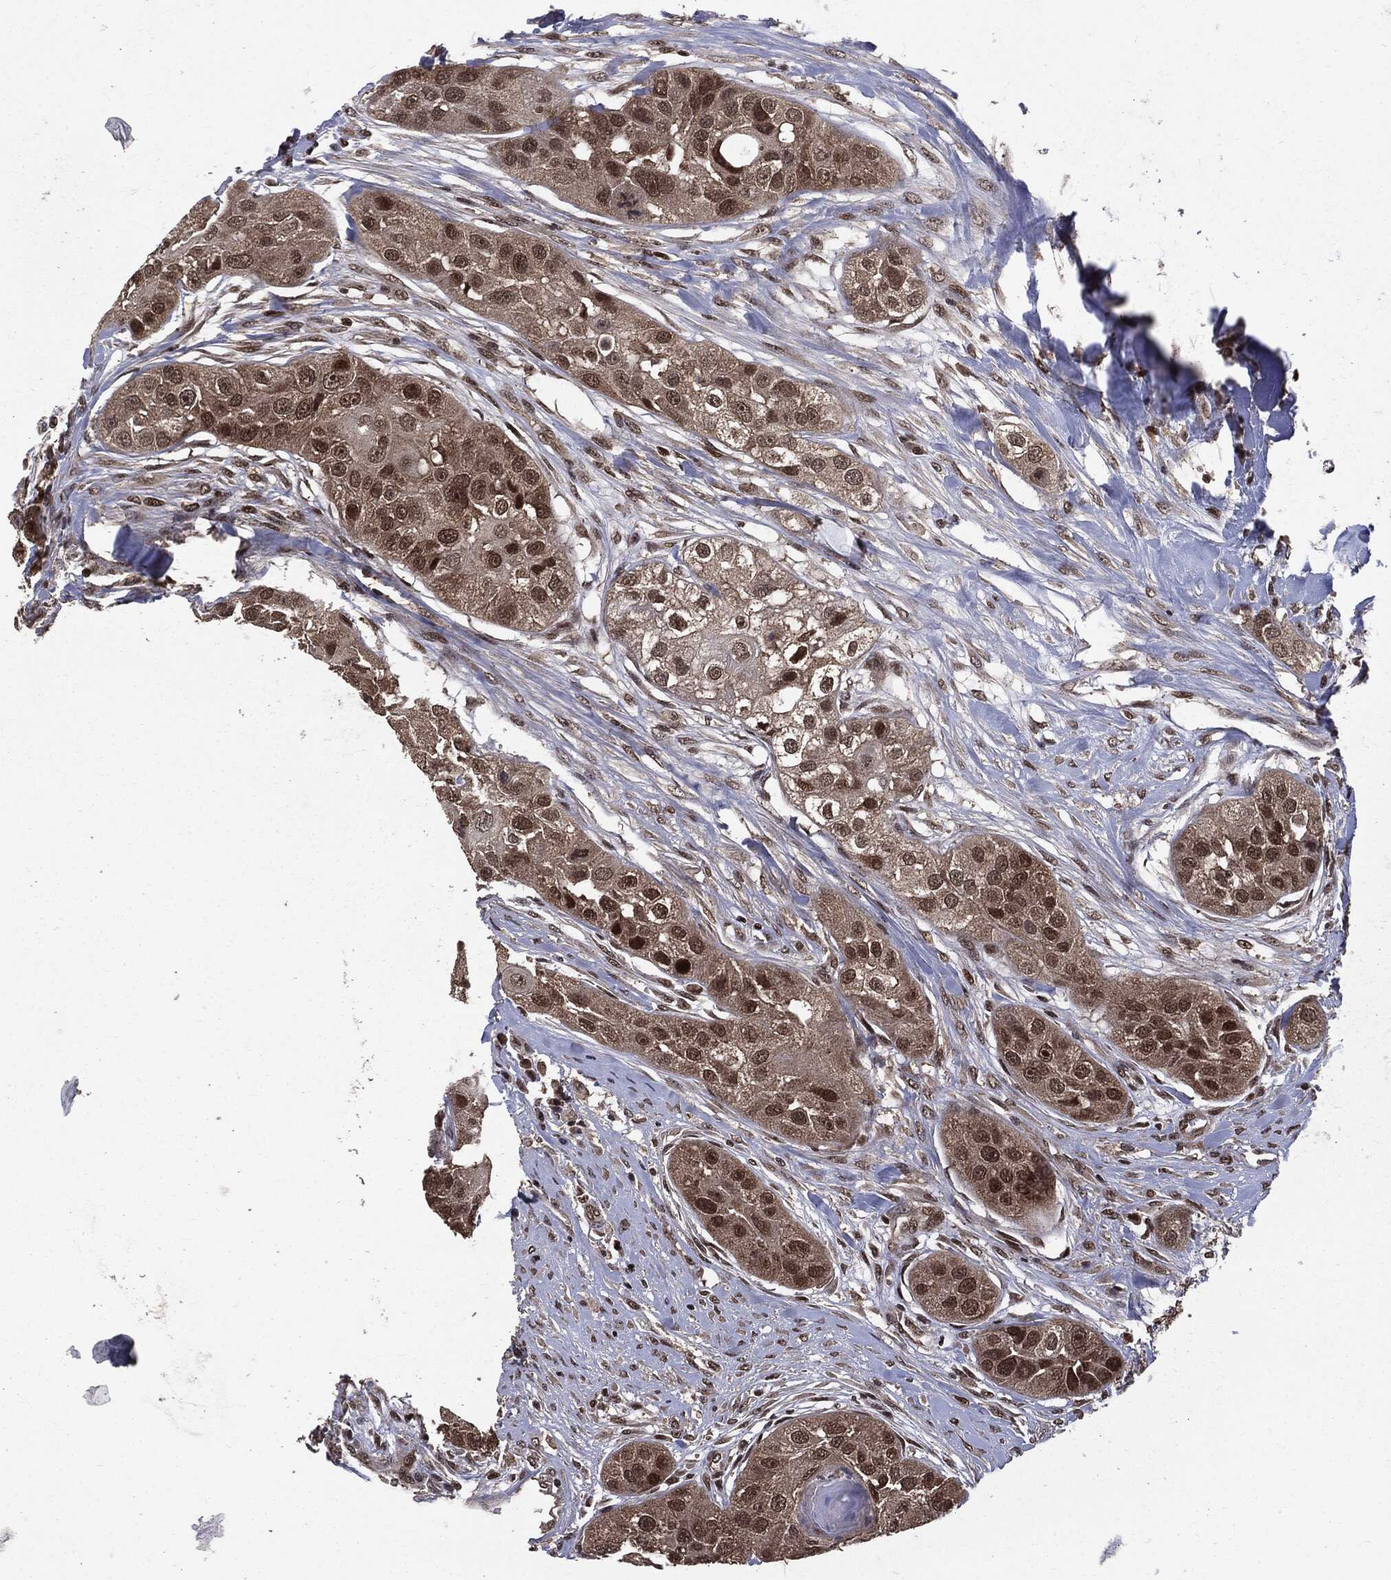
{"staining": {"intensity": "moderate", "quantity": "25%-75%", "location": "cytoplasmic/membranous,nuclear"}, "tissue": "head and neck cancer", "cell_type": "Tumor cells", "image_type": "cancer", "snomed": [{"axis": "morphology", "description": "Normal tissue, NOS"}, {"axis": "morphology", "description": "Squamous cell carcinoma, NOS"}, {"axis": "topography", "description": "Skeletal muscle"}, {"axis": "topography", "description": "Head-Neck"}], "caption": "Brown immunohistochemical staining in head and neck cancer (squamous cell carcinoma) reveals moderate cytoplasmic/membranous and nuclear positivity in approximately 25%-75% of tumor cells. (Stains: DAB in brown, nuclei in blue, Microscopy: brightfield microscopy at high magnification).", "gene": "PTPA", "patient": {"sex": "male", "age": 51}}